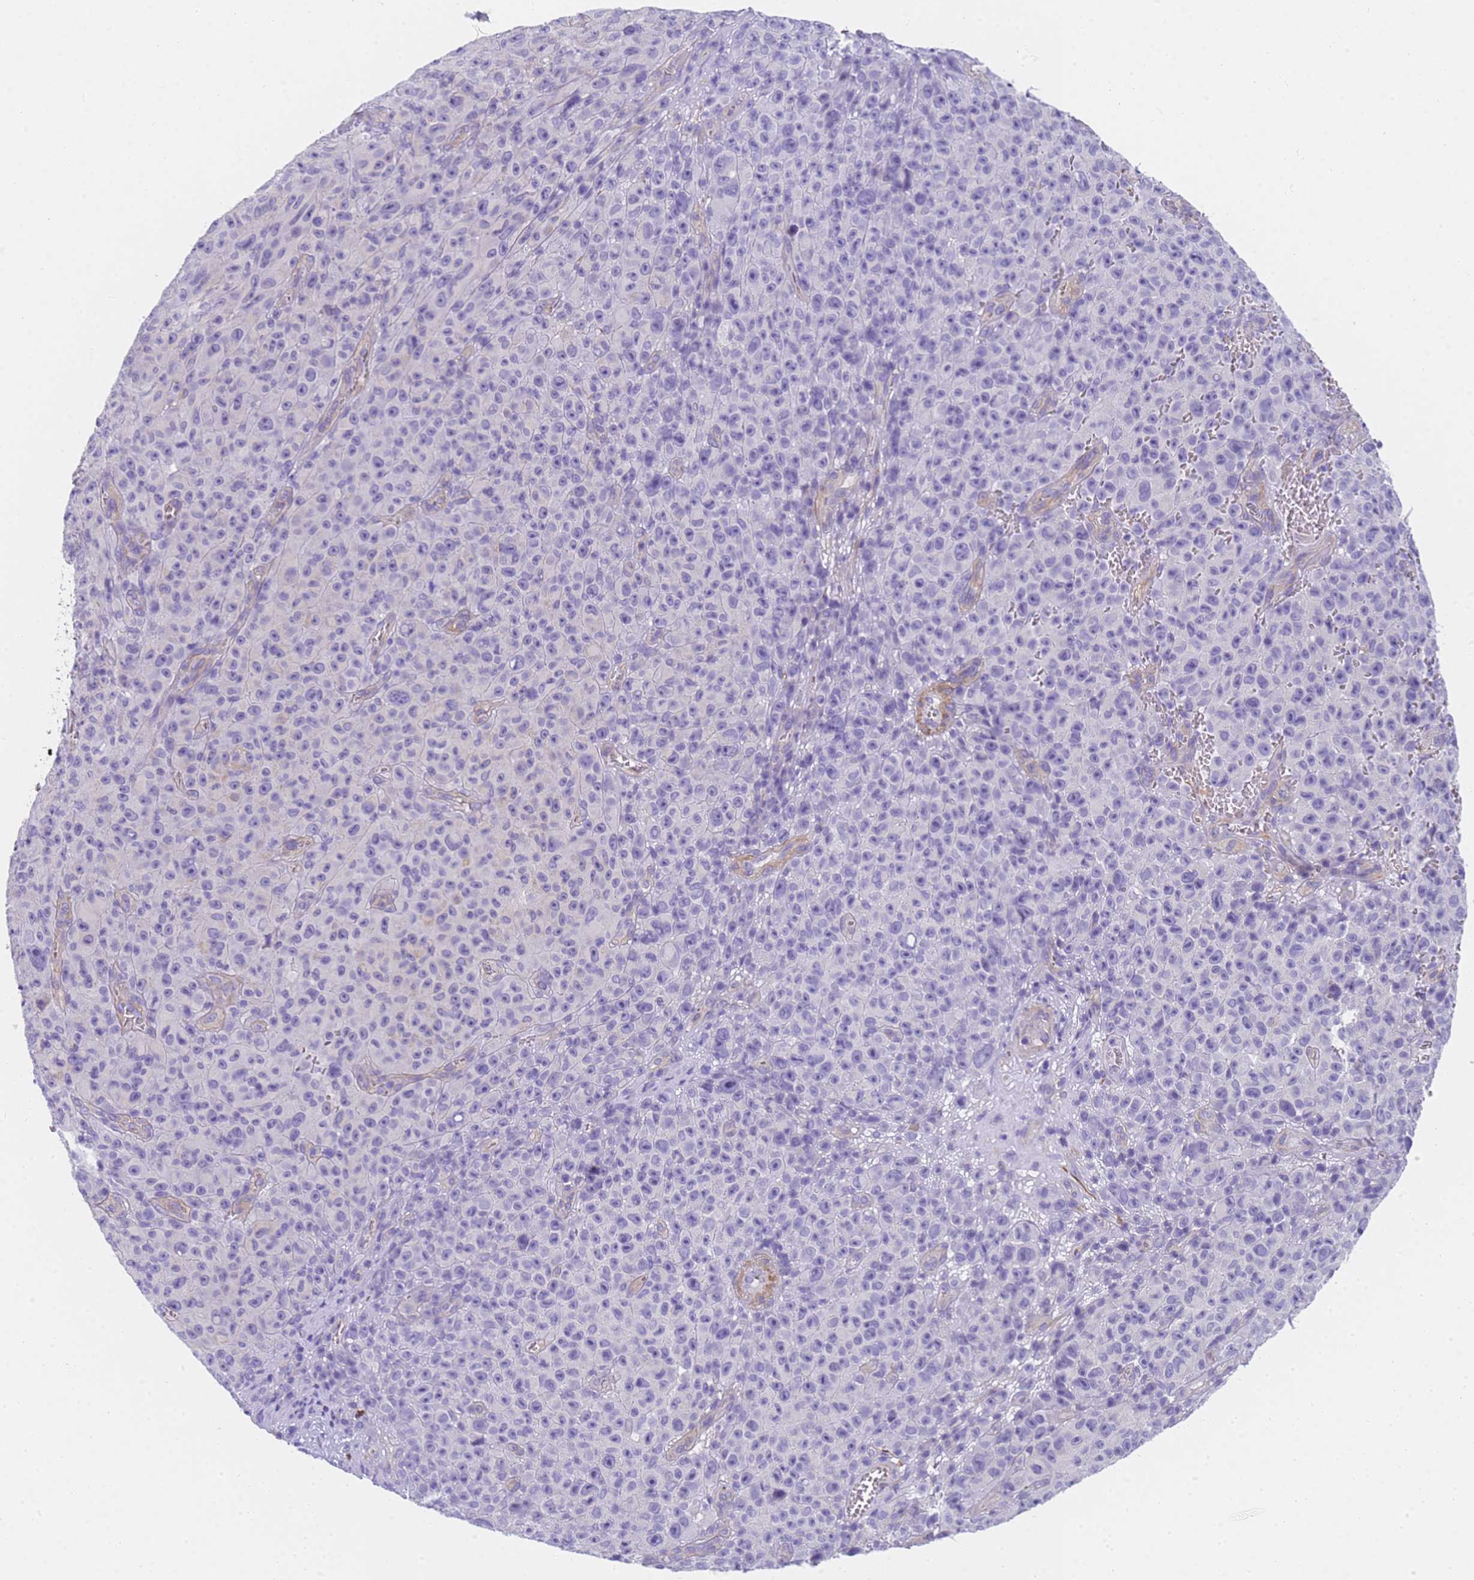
{"staining": {"intensity": "negative", "quantity": "none", "location": "none"}, "tissue": "melanoma", "cell_type": "Tumor cells", "image_type": "cancer", "snomed": [{"axis": "morphology", "description": "Malignant melanoma, NOS"}, {"axis": "topography", "description": "Skin"}], "caption": "DAB (3,3'-diaminobenzidine) immunohistochemical staining of malignant melanoma exhibits no significant expression in tumor cells.", "gene": "MVB12A", "patient": {"sex": "female", "age": 82}}